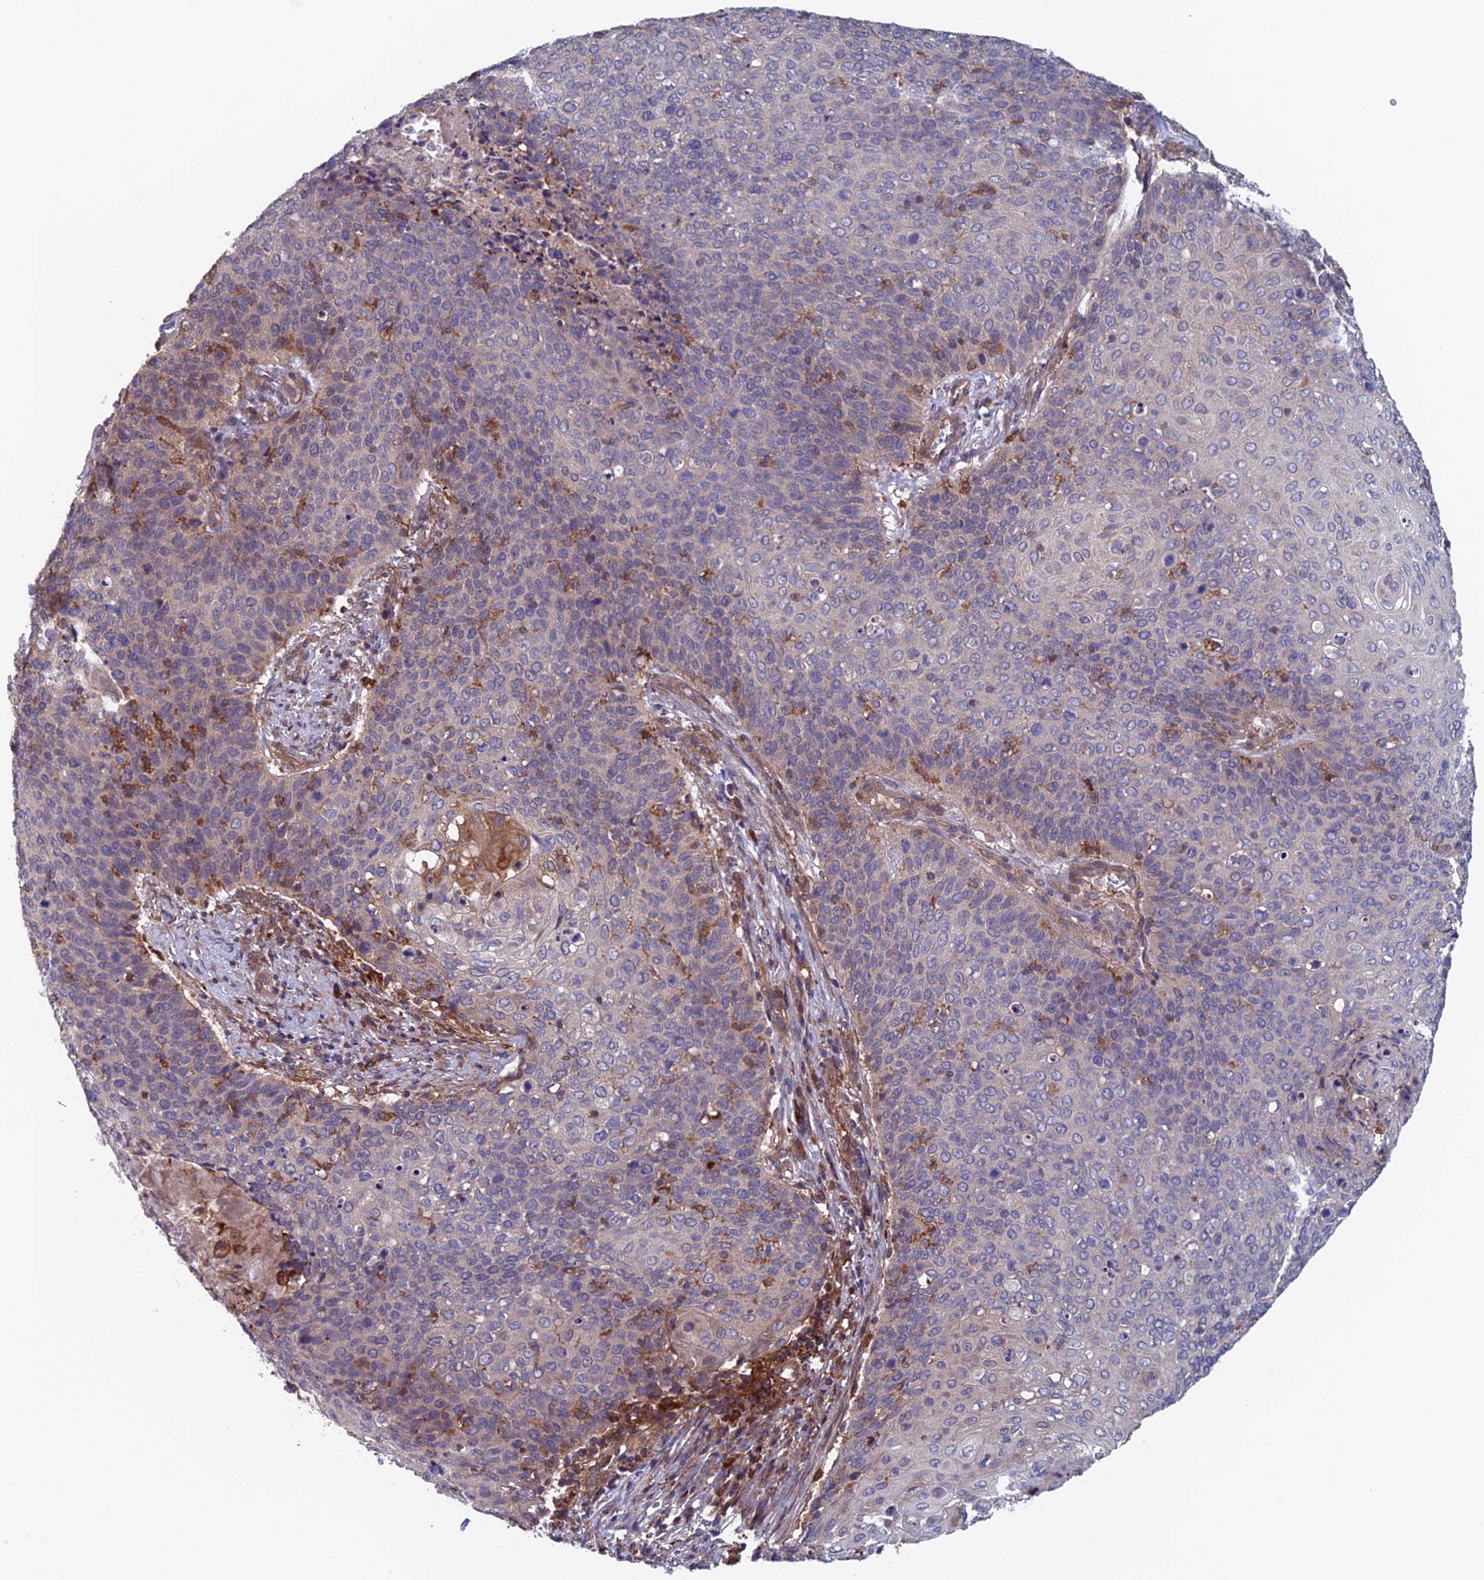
{"staining": {"intensity": "negative", "quantity": "none", "location": "none"}, "tissue": "cervical cancer", "cell_type": "Tumor cells", "image_type": "cancer", "snomed": [{"axis": "morphology", "description": "Squamous cell carcinoma, NOS"}, {"axis": "topography", "description": "Cervix"}], "caption": "This photomicrograph is of cervical cancer stained with IHC to label a protein in brown with the nuclei are counter-stained blue. There is no positivity in tumor cells.", "gene": "NUDT16L1", "patient": {"sex": "female", "age": 39}}